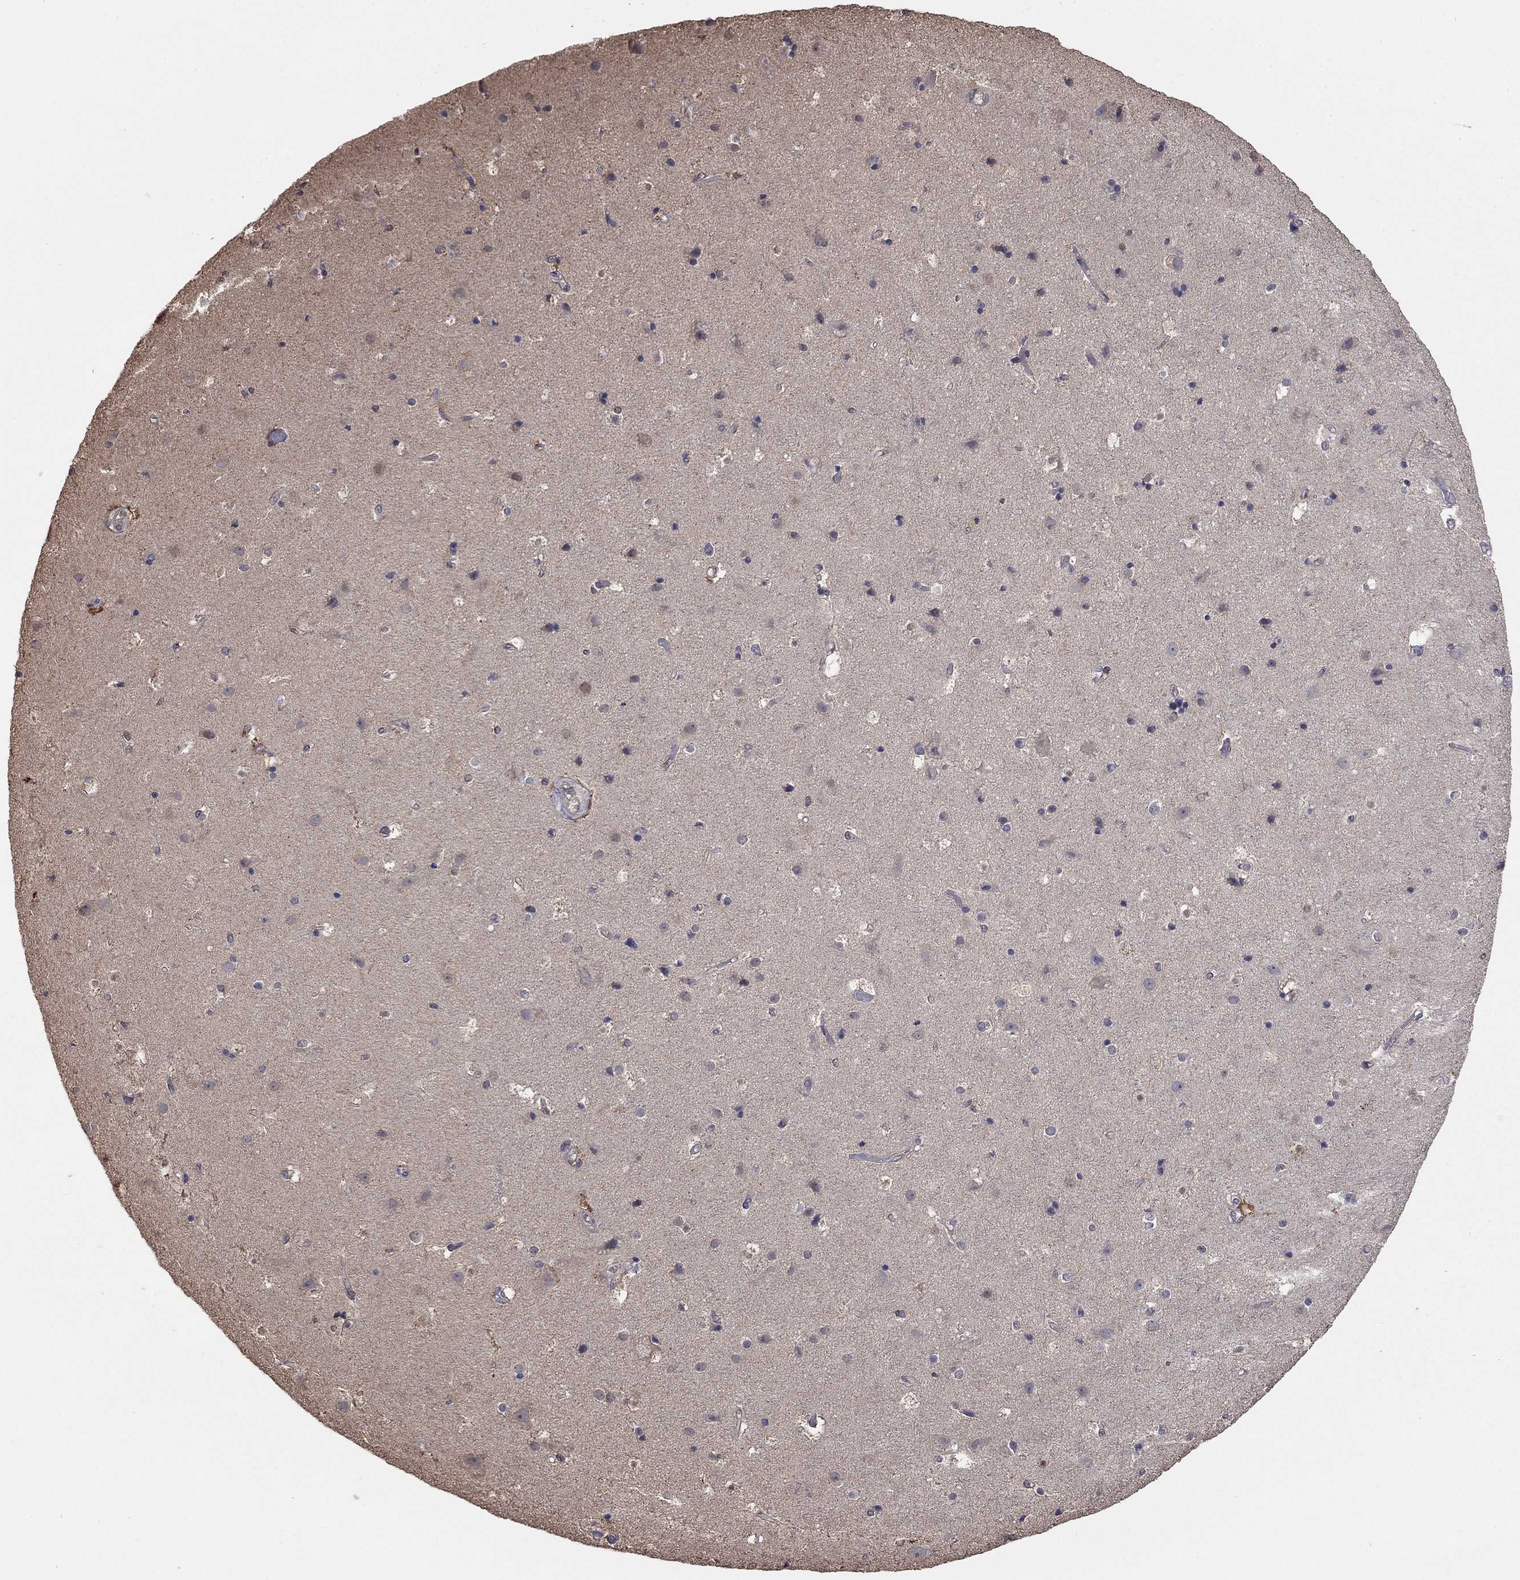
{"staining": {"intensity": "moderate", "quantity": "<25%", "location": "cytoplasmic/membranous"}, "tissue": "cerebral cortex", "cell_type": "Endothelial cells", "image_type": "normal", "snomed": [{"axis": "morphology", "description": "Normal tissue, NOS"}, {"axis": "topography", "description": "Cerebral cortex"}], "caption": "Protein analysis of benign cerebral cortex displays moderate cytoplasmic/membranous positivity in approximately <25% of endothelial cells.", "gene": "RNF114", "patient": {"sex": "female", "age": 52}}